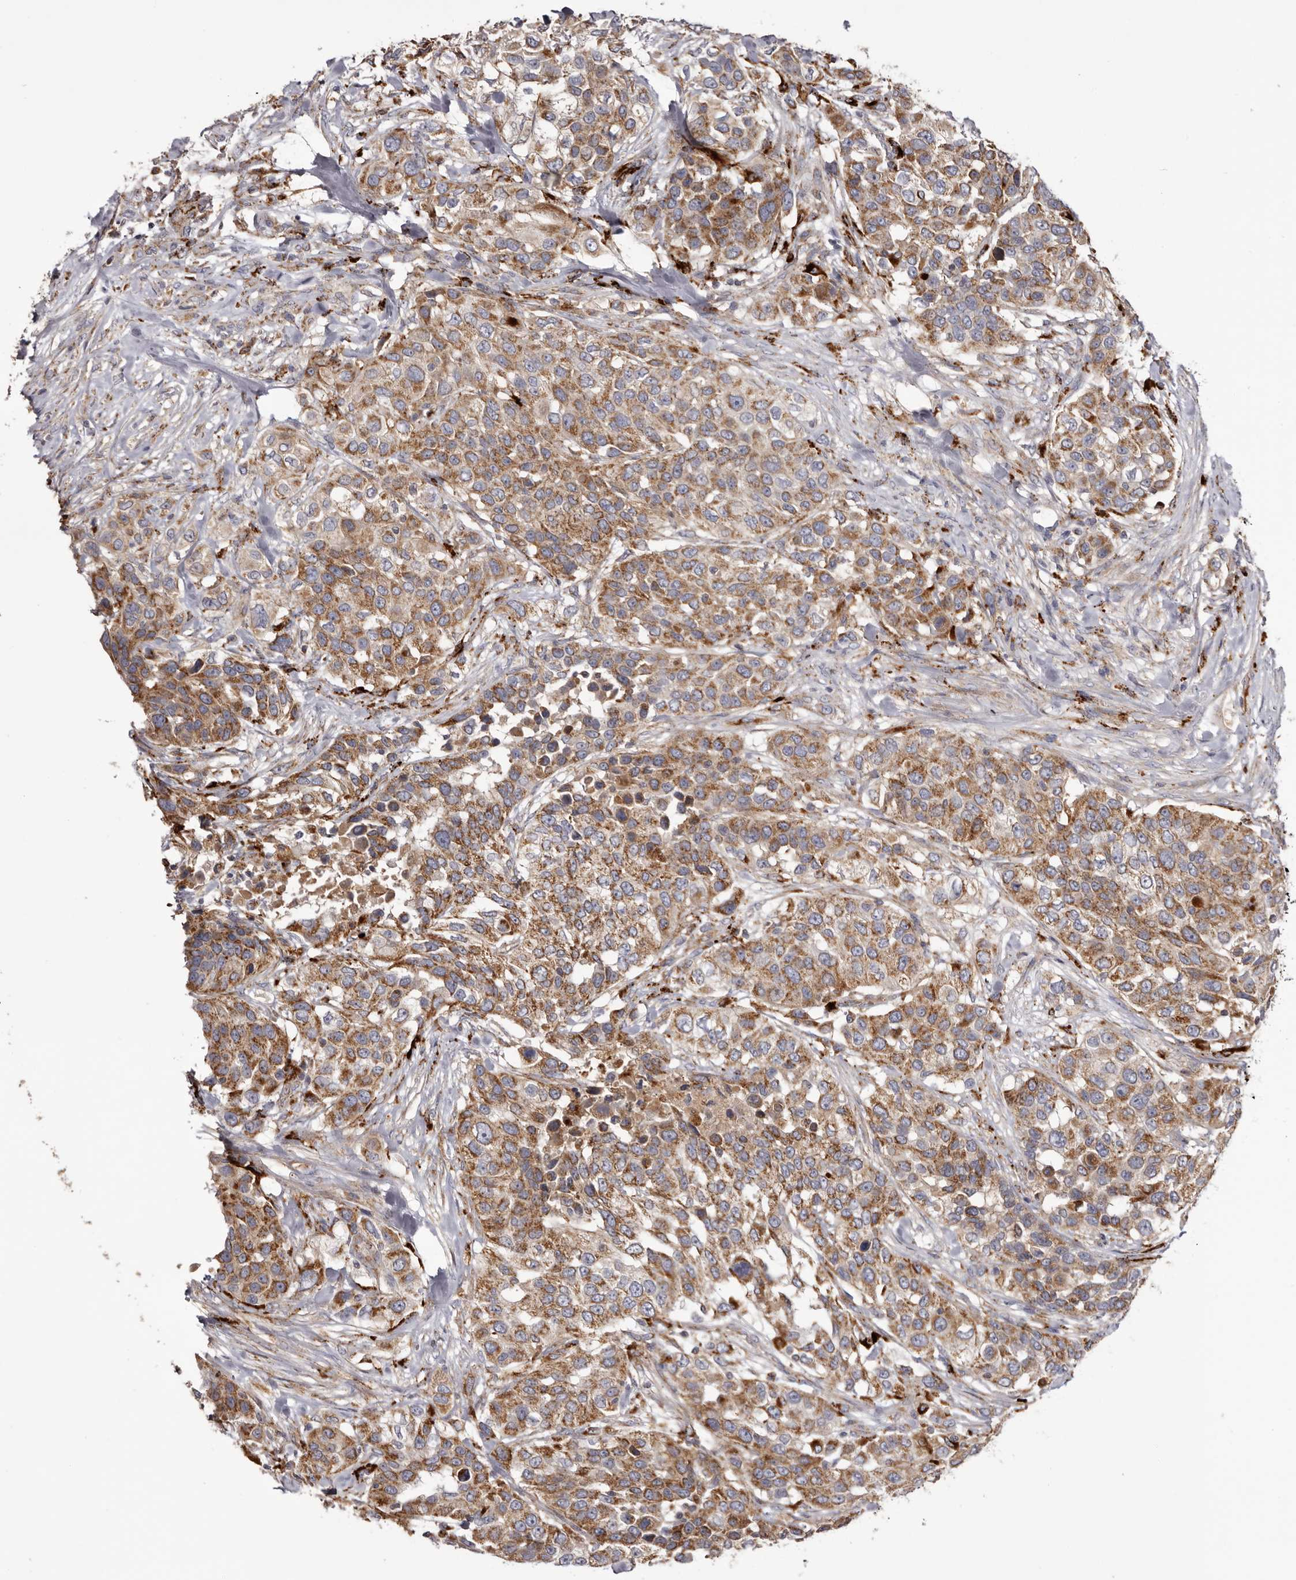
{"staining": {"intensity": "moderate", "quantity": ">75%", "location": "cytoplasmic/membranous"}, "tissue": "urothelial cancer", "cell_type": "Tumor cells", "image_type": "cancer", "snomed": [{"axis": "morphology", "description": "Urothelial carcinoma, High grade"}, {"axis": "topography", "description": "Urinary bladder"}], "caption": "Human urothelial cancer stained with a brown dye exhibits moderate cytoplasmic/membranous positive staining in about >75% of tumor cells.", "gene": "MECR", "patient": {"sex": "female", "age": 80}}